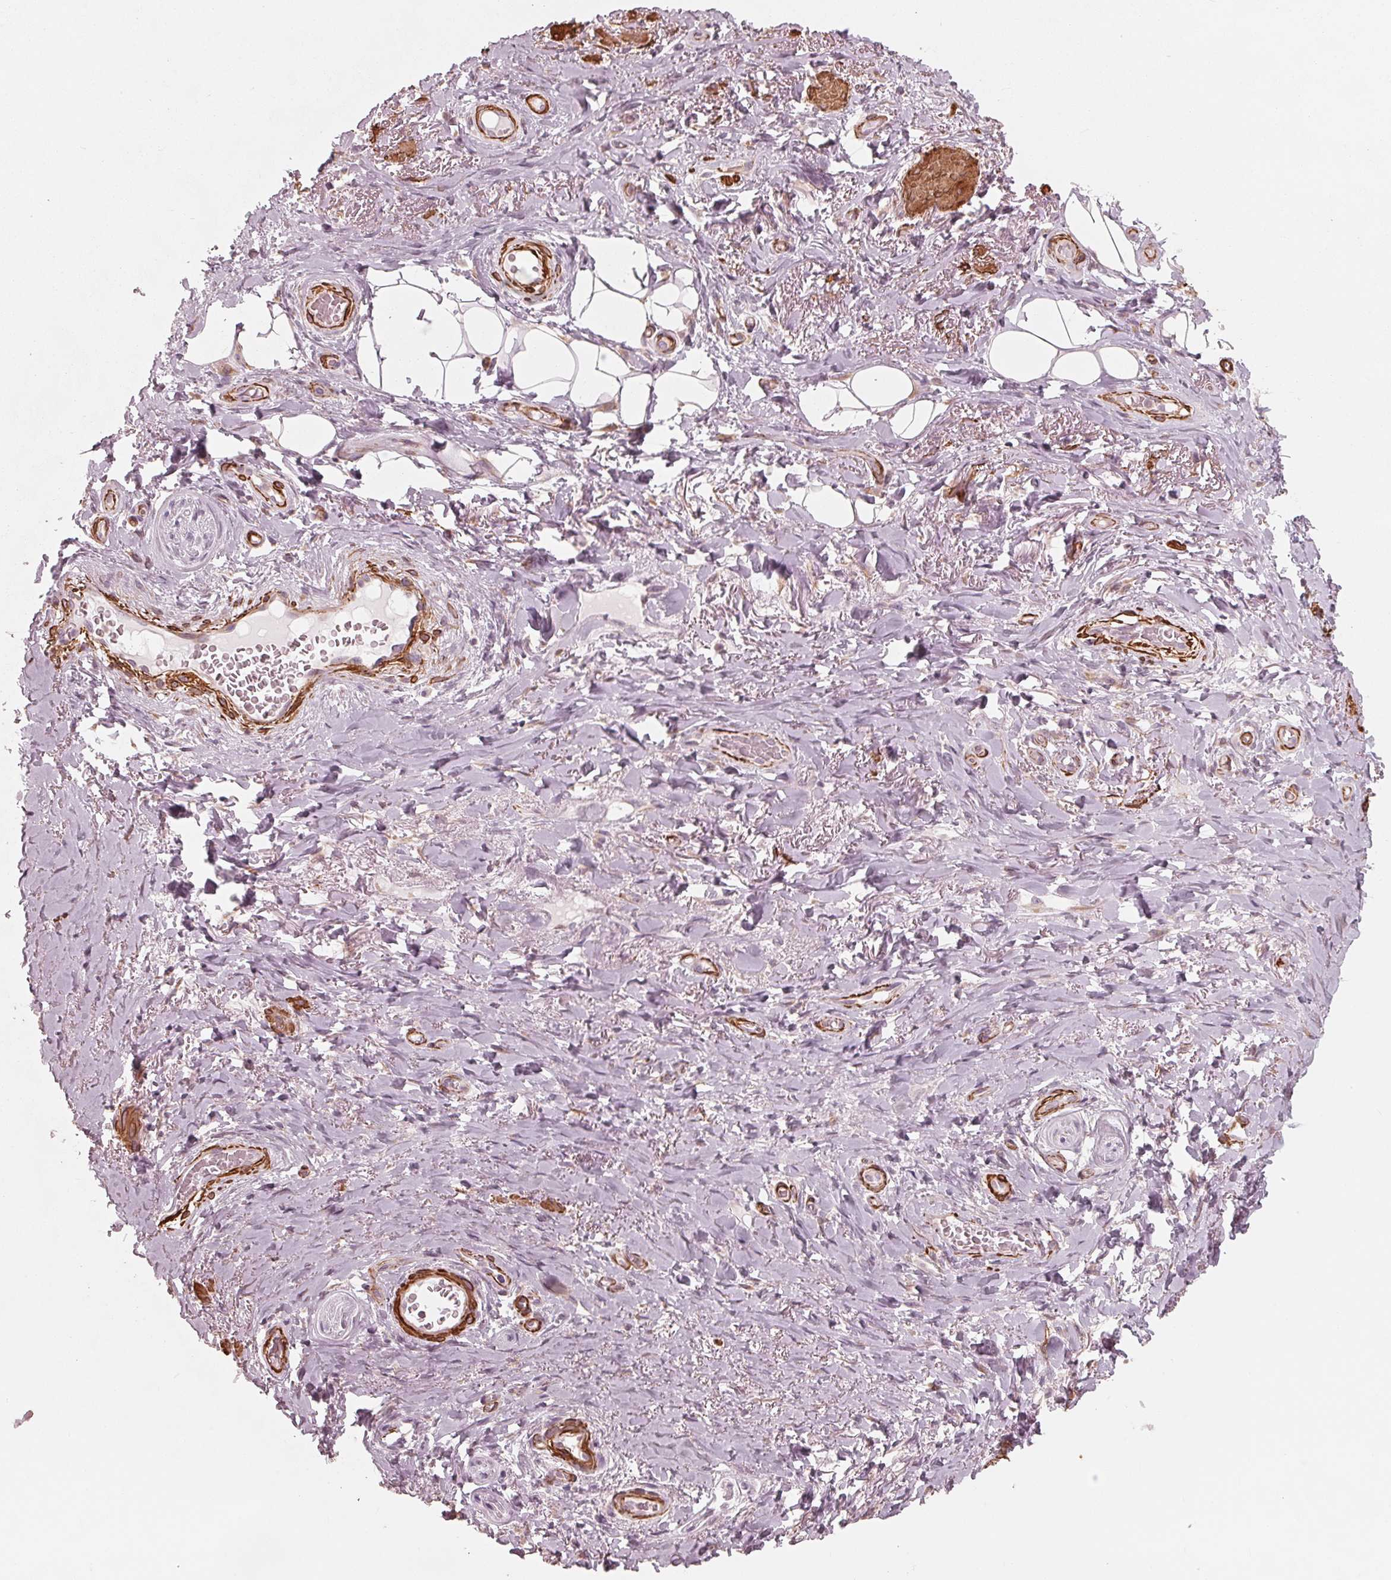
{"staining": {"intensity": "negative", "quantity": "none", "location": "none"}, "tissue": "adipose tissue", "cell_type": "Adipocytes", "image_type": "normal", "snomed": [{"axis": "morphology", "description": "Normal tissue, NOS"}, {"axis": "topography", "description": "Anal"}, {"axis": "topography", "description": "Peripheral nerve tissue"}], "caption": "Adipocytes show no significant staining in normal adipose tissue. (DAB IHC, high magnification).", "gene": "MIER3", "patient": {"sex": "male", "age": 53}}